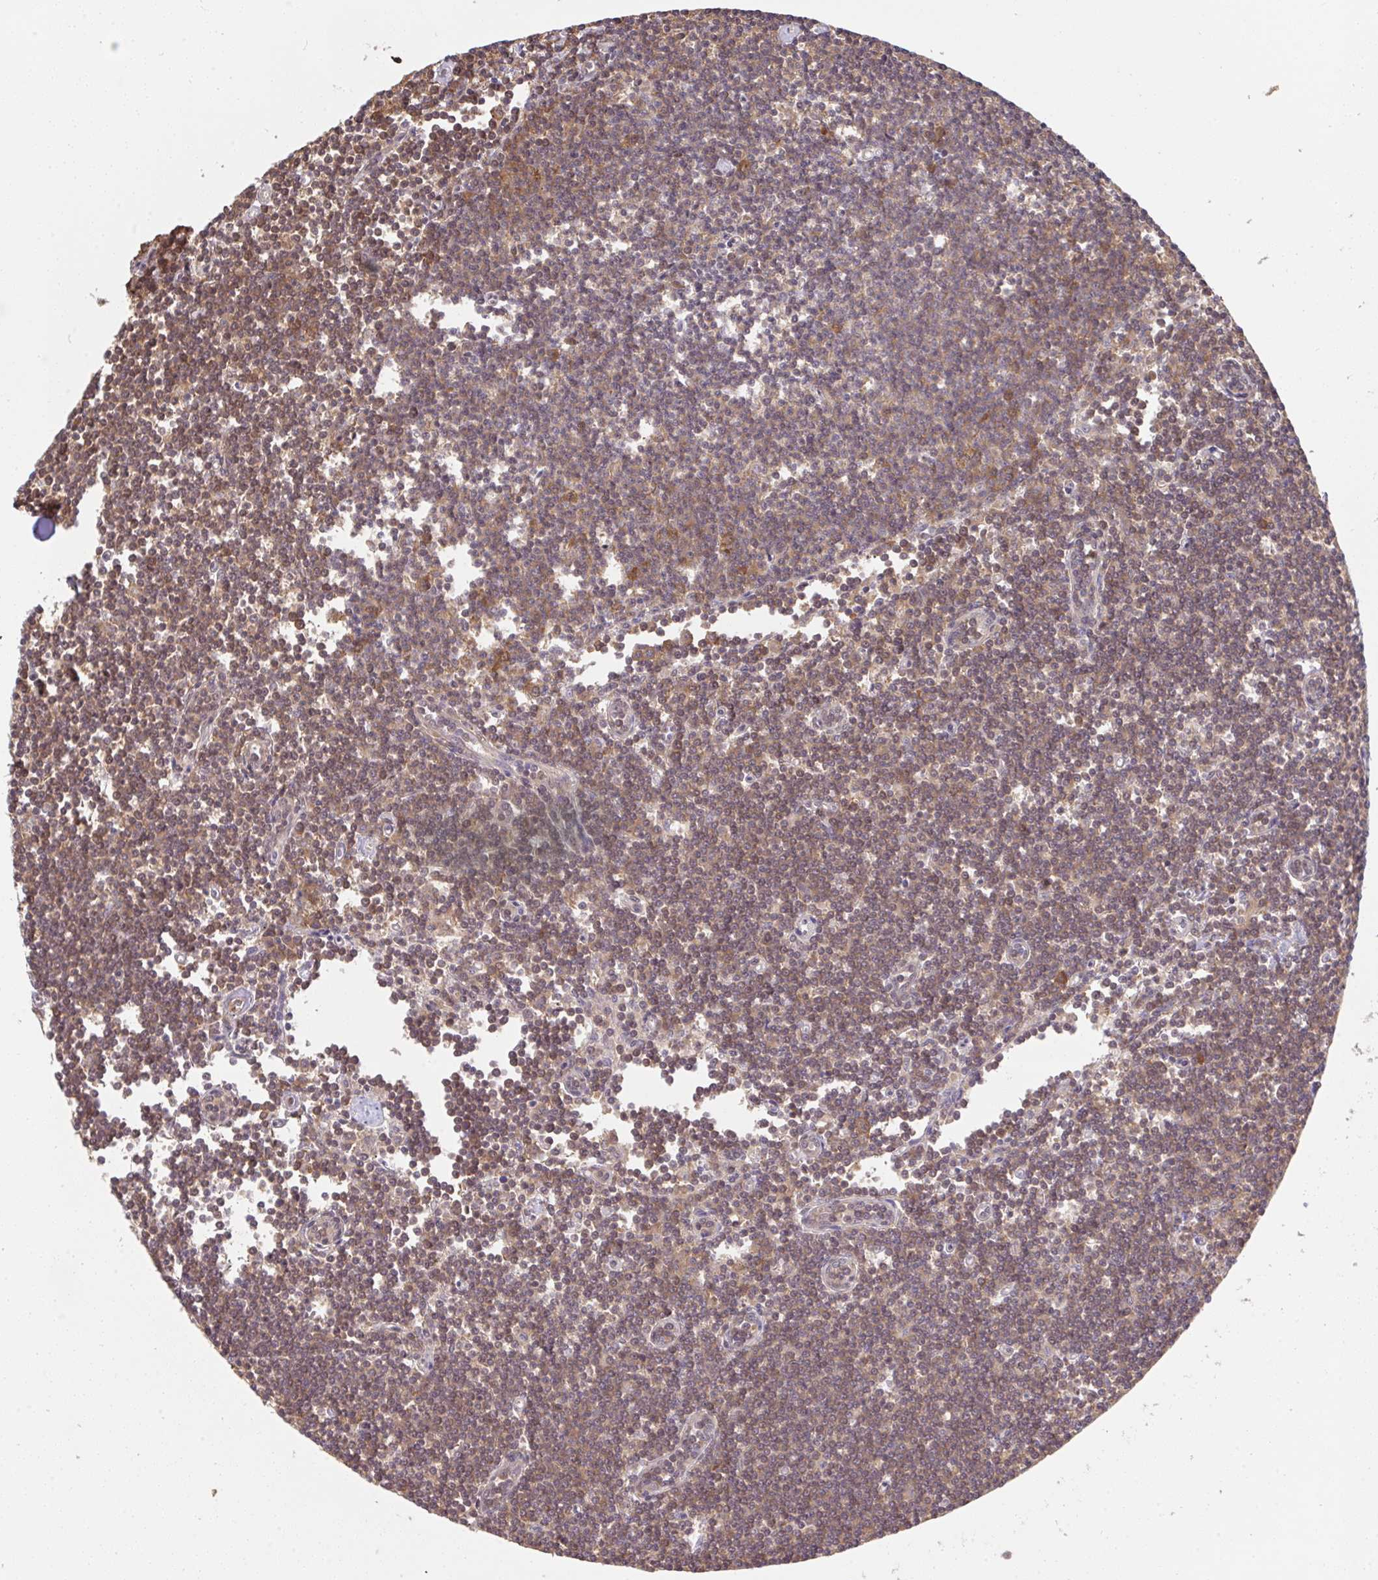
{"staining": {"intensity": "weak", "quantity": ">75%", "location": "cytoplasmic/membranous"}, "tissue": "lymphoma", "cell_type": "Tumor cells", "image_type": "cancer", "snomed": [{"axis": "morphology", "description": "Malignant lymphoma, non-Hodgkin's type, Low grade"}, {"axis": "topography", "description": "Lymph node"}], "caption": "Immunohistochemistry (IHC) (DAB (3,3'-diaminobenzidine)) staining of human lymphoma shows weak cytoplasmic/membranous protein staining in approximately >75% of tumor cells. The protein is stained brown, and the nuclei are stained in blue (DAB (3,3'-diaminobenzidine) IHC with brightfield microscopy, high magnification).", "gene": "C12orf57", "patient": {"sex": "female", "age": 73}}